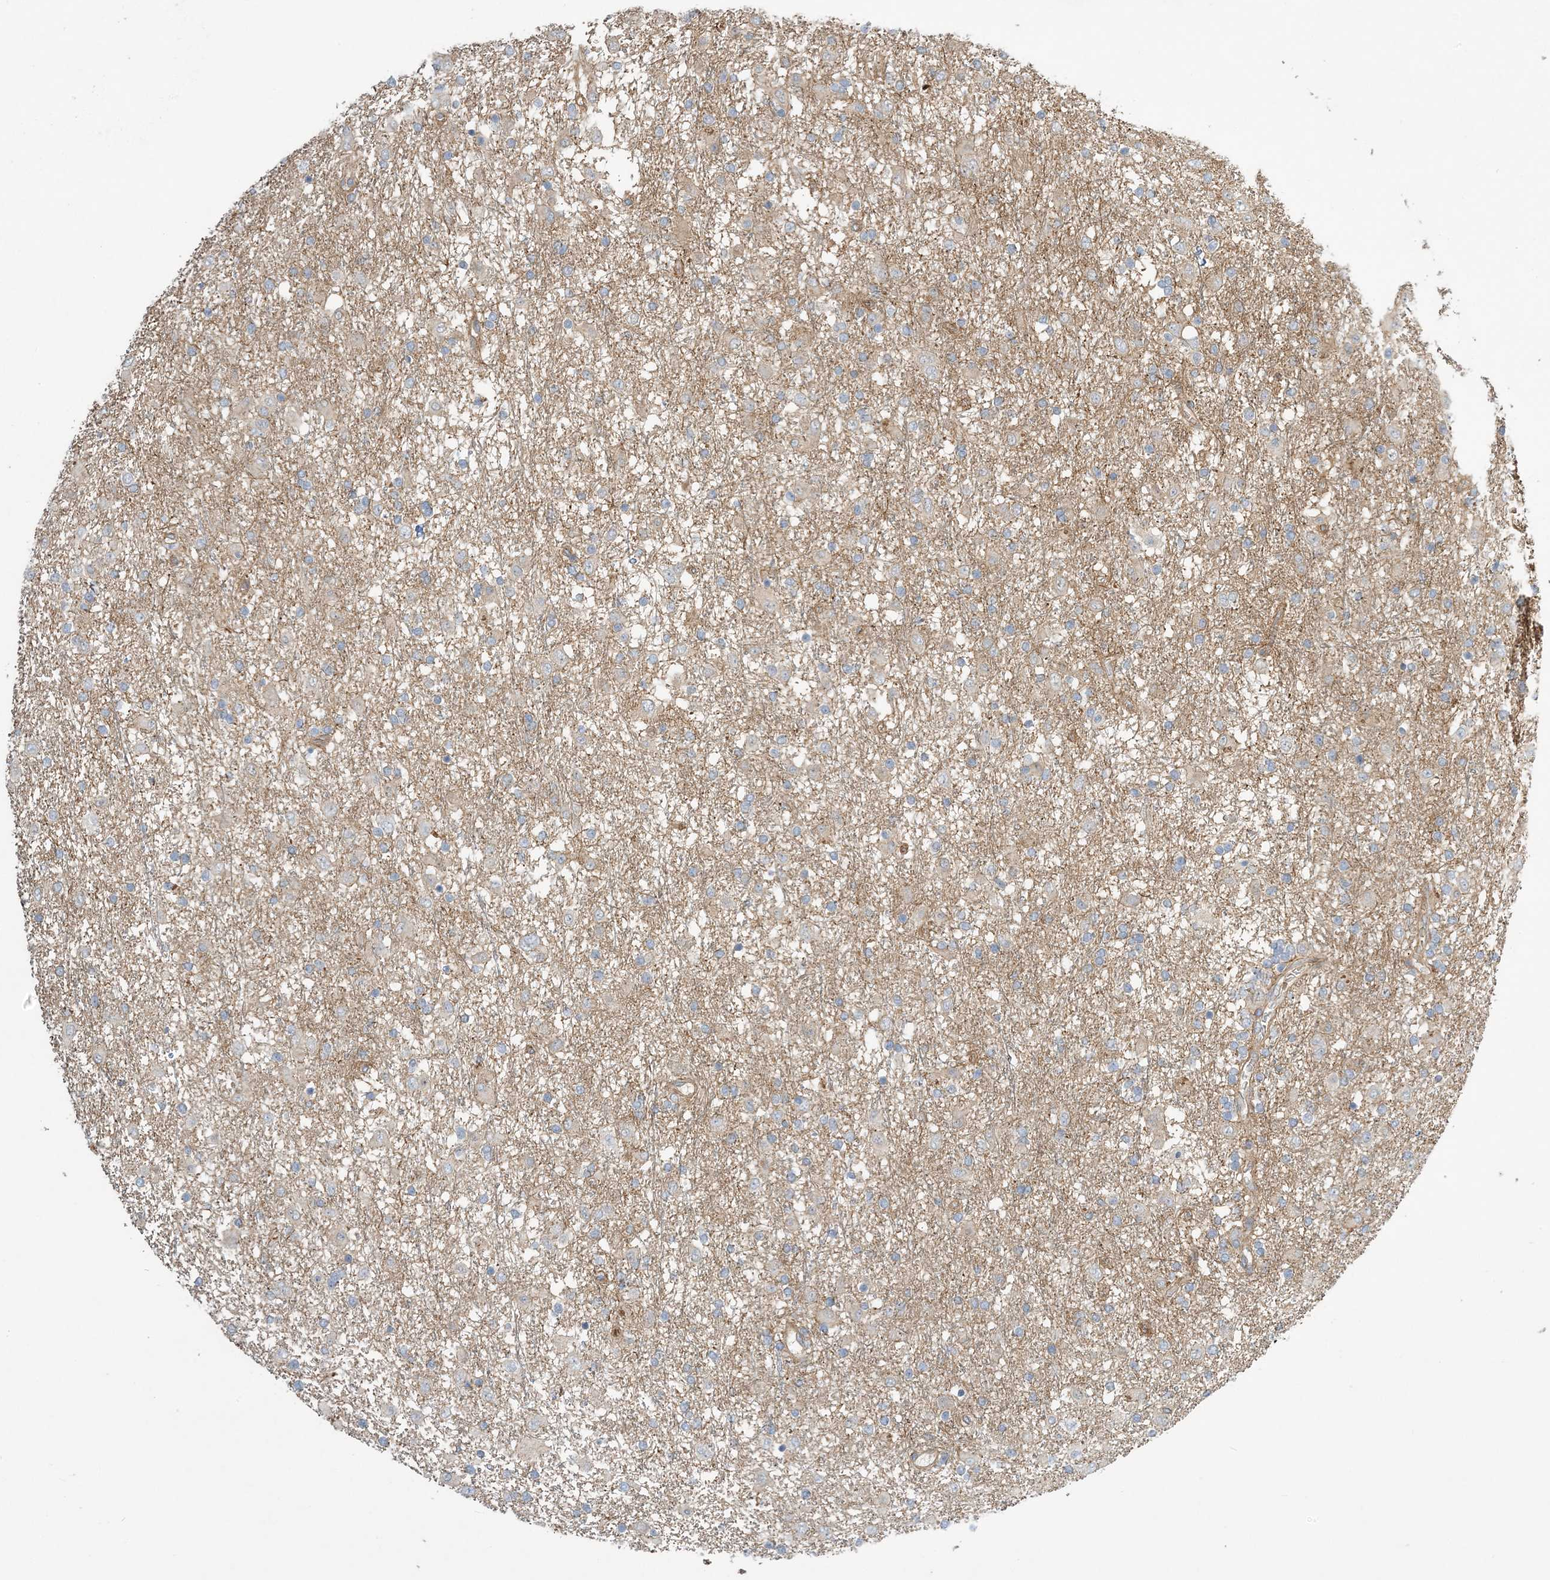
{"staining": {"intensity": "weak", "quantity": "<25%", "location": "cytoplasmic/membranous"}, "tissue": "glioma", "cell_type": "Tumor cells", "image_type": "cancer", "snomed": [{"axis": "morphology", "description": "Glioma, malignant, Low grade"}, {"axis": "topography", "description": "Brain"}], "caption": "Immunohistochemical staining of malignant glioma (low-grade) reveals no significant staining in tumor cells.", "gene": "AOC1", "patient": {"sex": "male", "age": 65}}